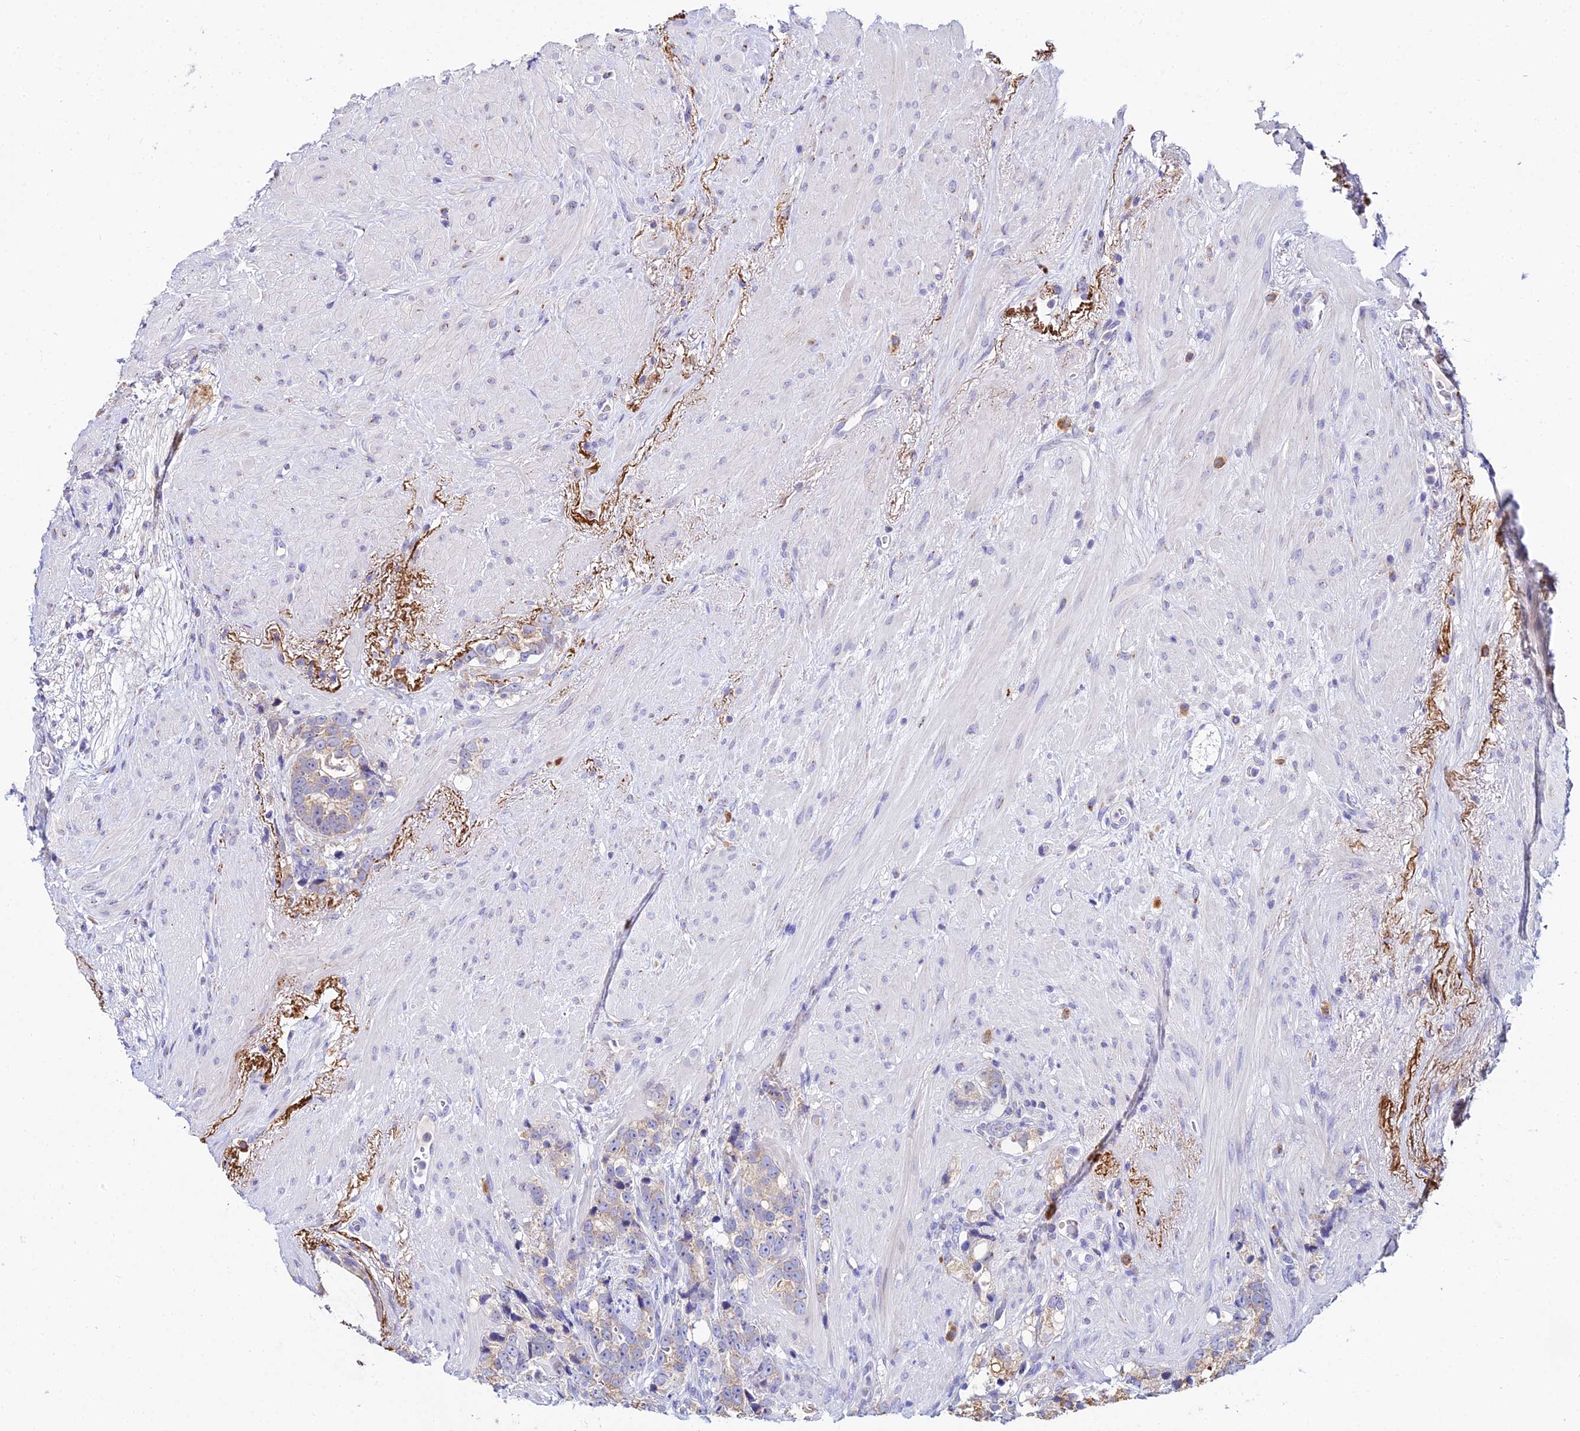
{"staining": {"intensity": "negative", "quantity": "none", "location": "none"}, "tissue": "prostate cancer", "cell_type": "Tumor cells", "image_type": "cancer", "snomed": [{"axis": "morphology", "description": "Adenocarcinoma, High grade"}, {"axis": "topography", "description": "Prostate"}], "caption": "IHC image of high-grade adenocarcinoma (prostate) stained for a protein (brown), which displays no staining in tumor cells. The staining is performed using DAB brown chromogen with nuclei counter-stained in using hematoxylin.", "gene": "PEX19", "patient": {"sex": "male", "age": 74}}